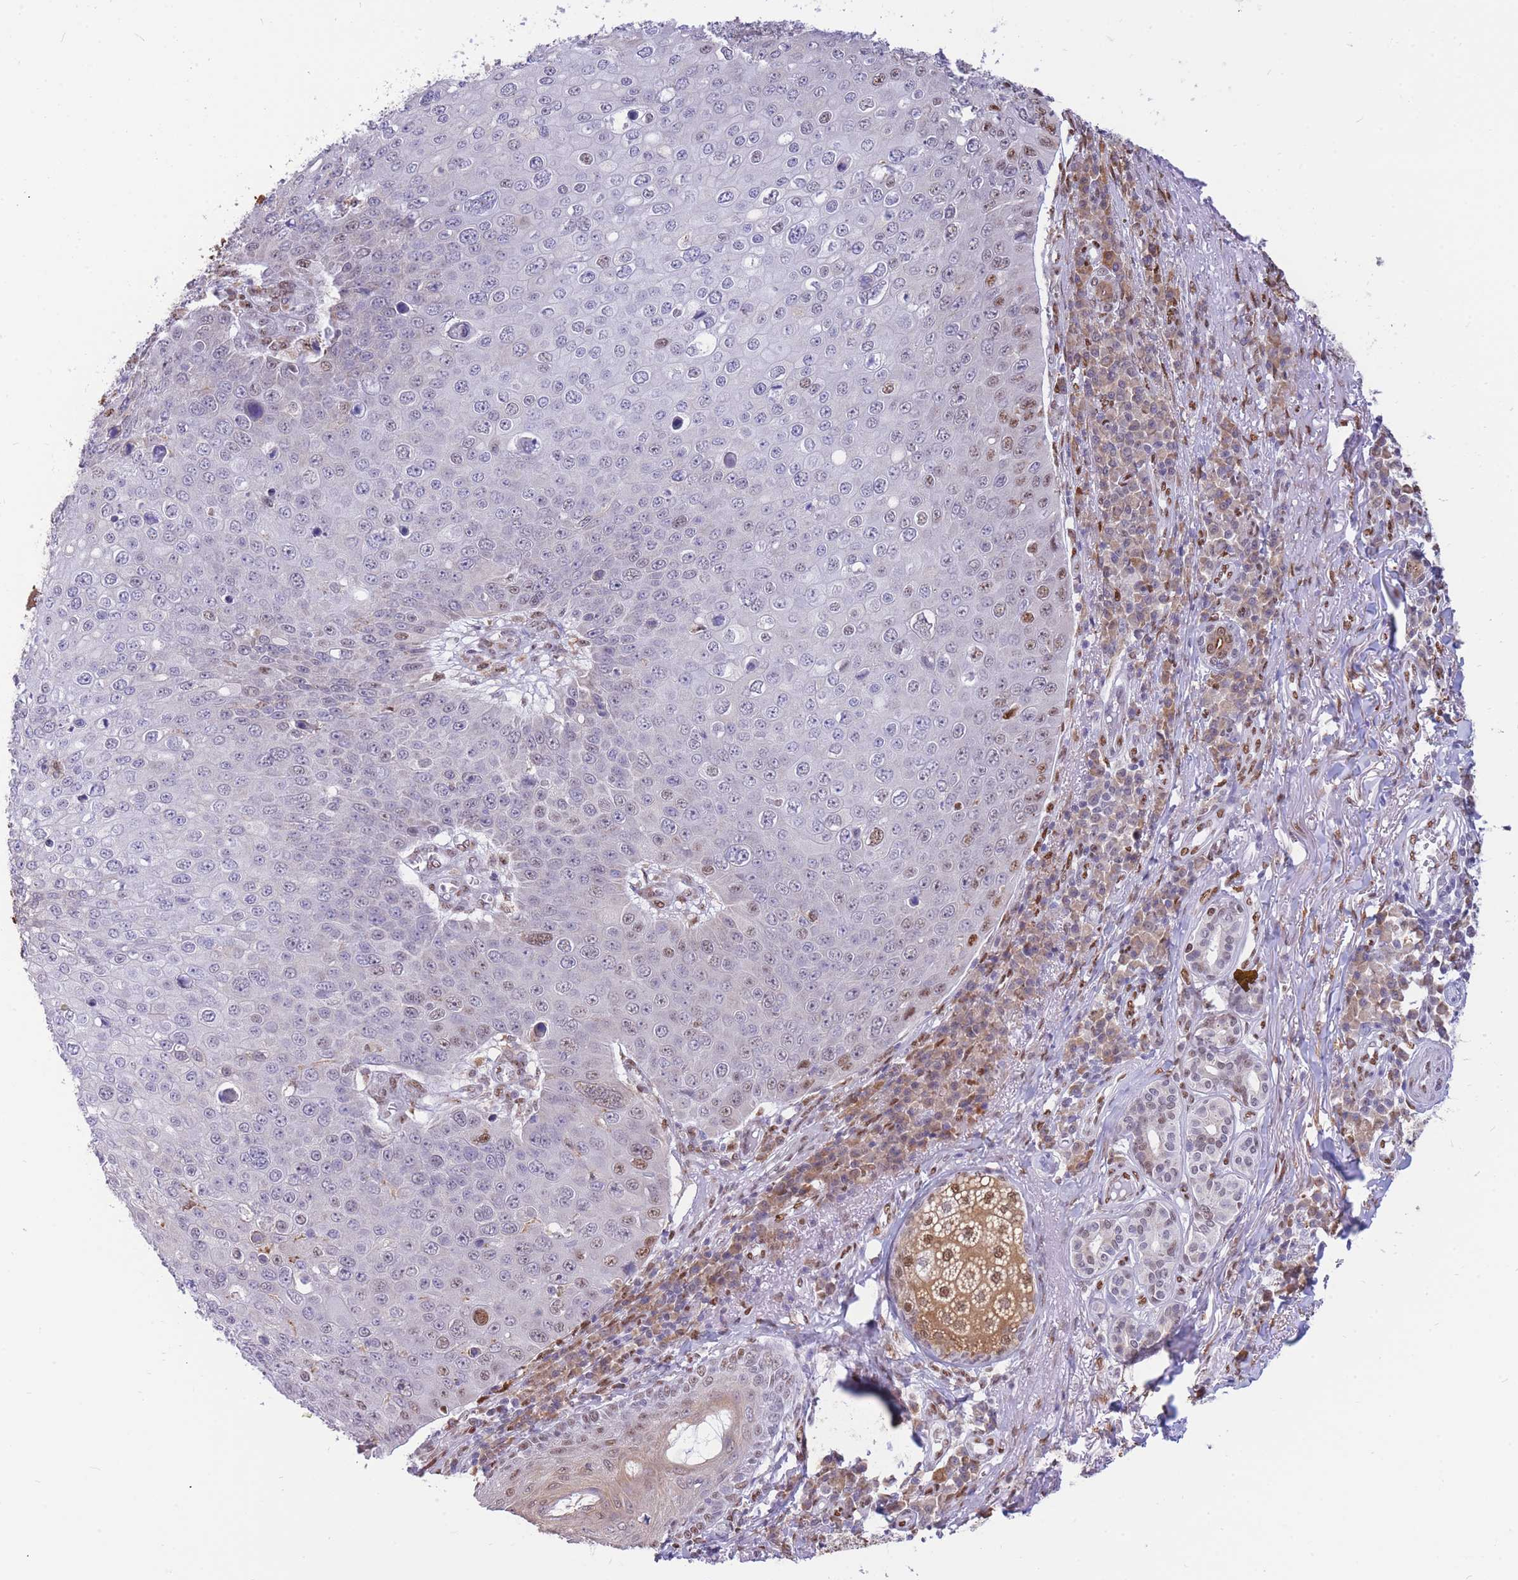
{"staining": {"intensity": "weak", "quantity": "<25%", "location": "nuclear"}, "tissue": "skin cancer", "cell_type": "Tumor cells", "image_type": "cancer", "snomed": [{"axis": "morphology", "description": "Squamous cell carcinoma, NOS"}, {"axis": "topography", "description": "Skin"}], "caption": "This histopathology image is of skin squamous cell carcinoma stained with immunohistochemistry (IHC) to label a protein in brown with the nuclei are counter-stained blue. There is no expression in tumor cells. Nuclei are stained in blue.", "gene": "FAM153A", "patient": {"sex": "male", "age": 71}}